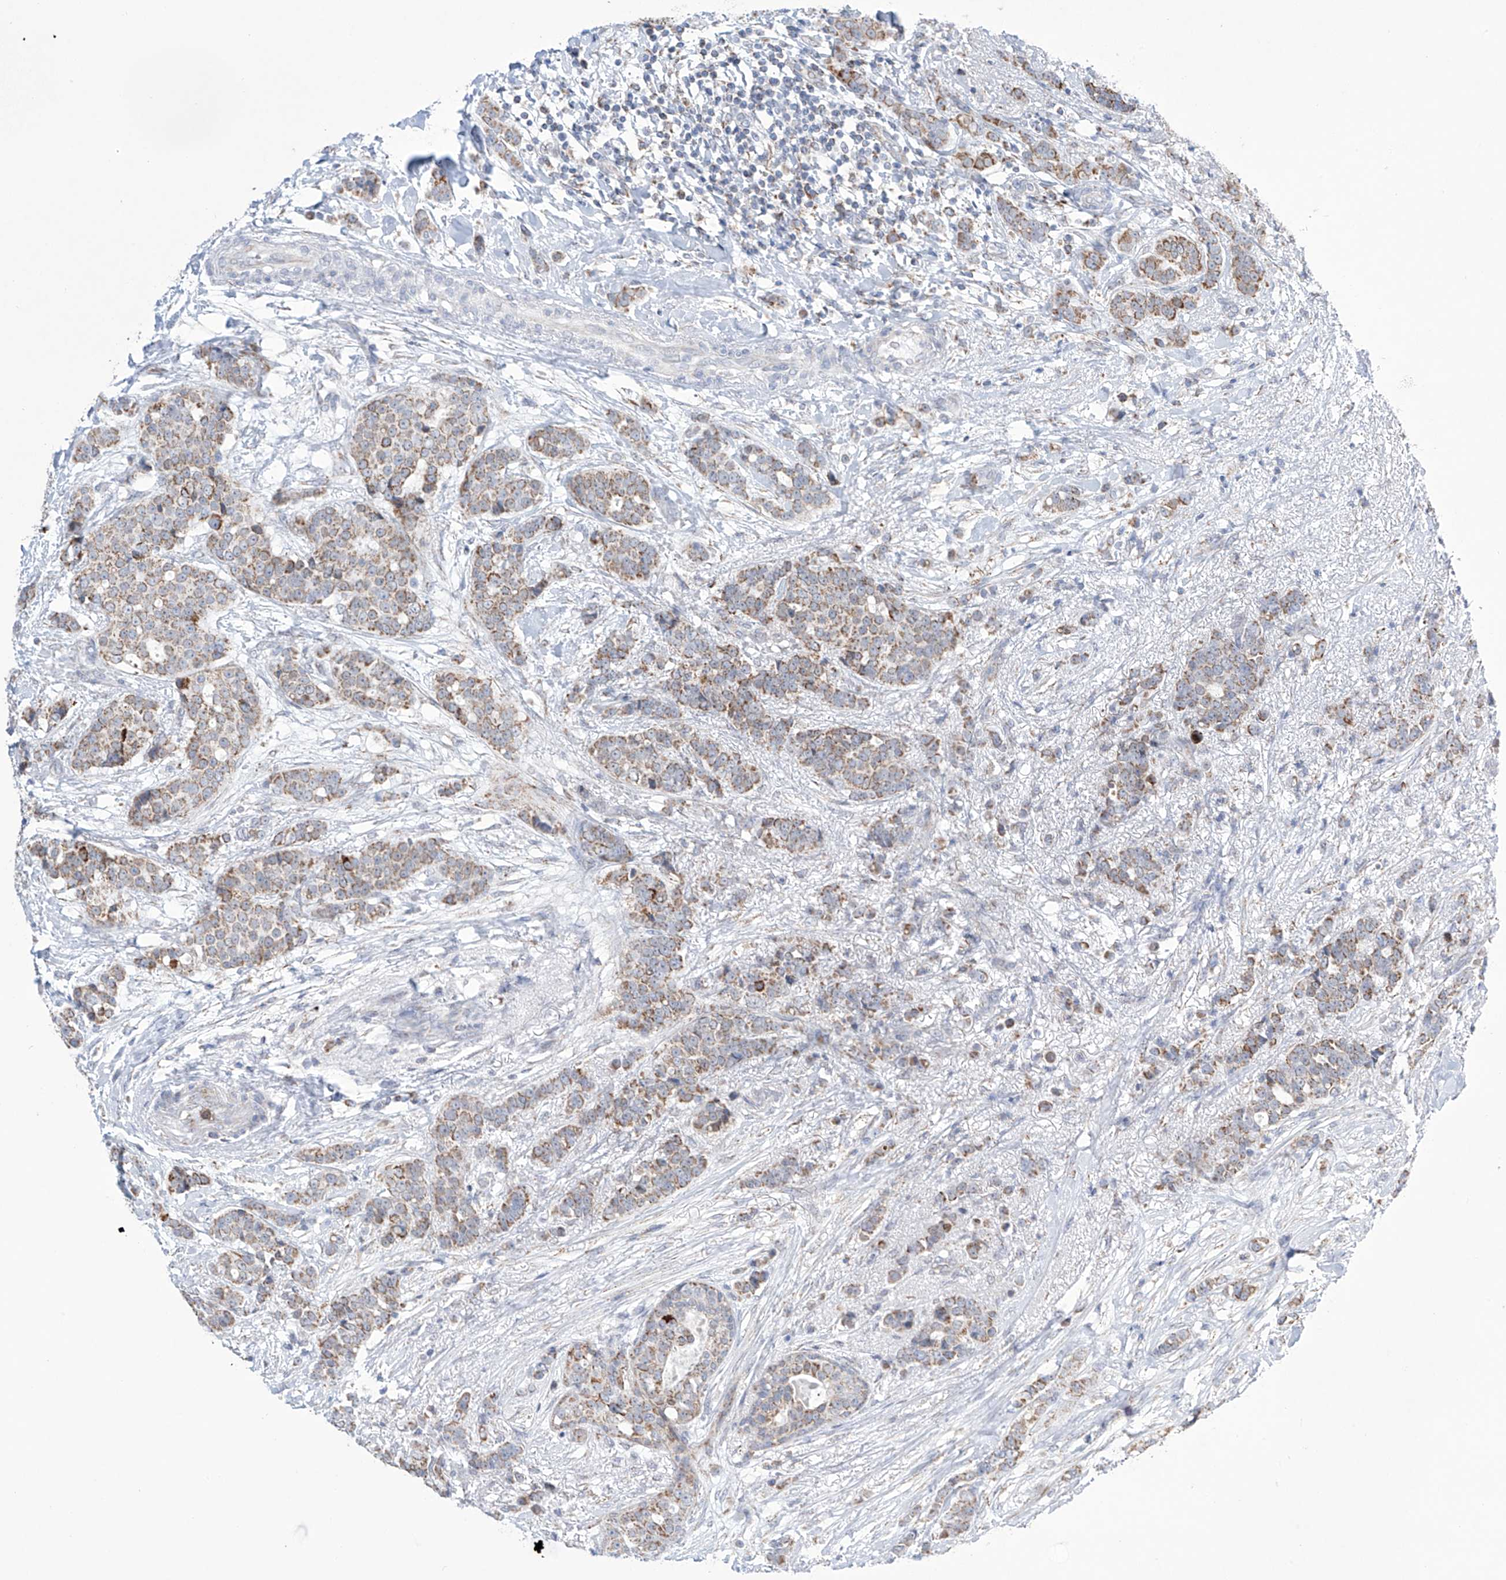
{"staining": {"intensity": "moderate", "quantity": ">75%", "location": "cytoplasmic/membranous"}, "tissue": "breast cancer", "cell_type": "Tumor cells", "image_type": "cancer", "snomed": [{"axis": "morphology", "description": "Lobular carcinoma"}, {"axis": "topography", "description": "Breast"}], "caption": "Tumor cells show medium levels of moderate cytoplasmic/membranous expression in about >75% of cells in breast cancer.", "gene": "ALDH6A1", "patient": {"sex": "female", "age": 51}}